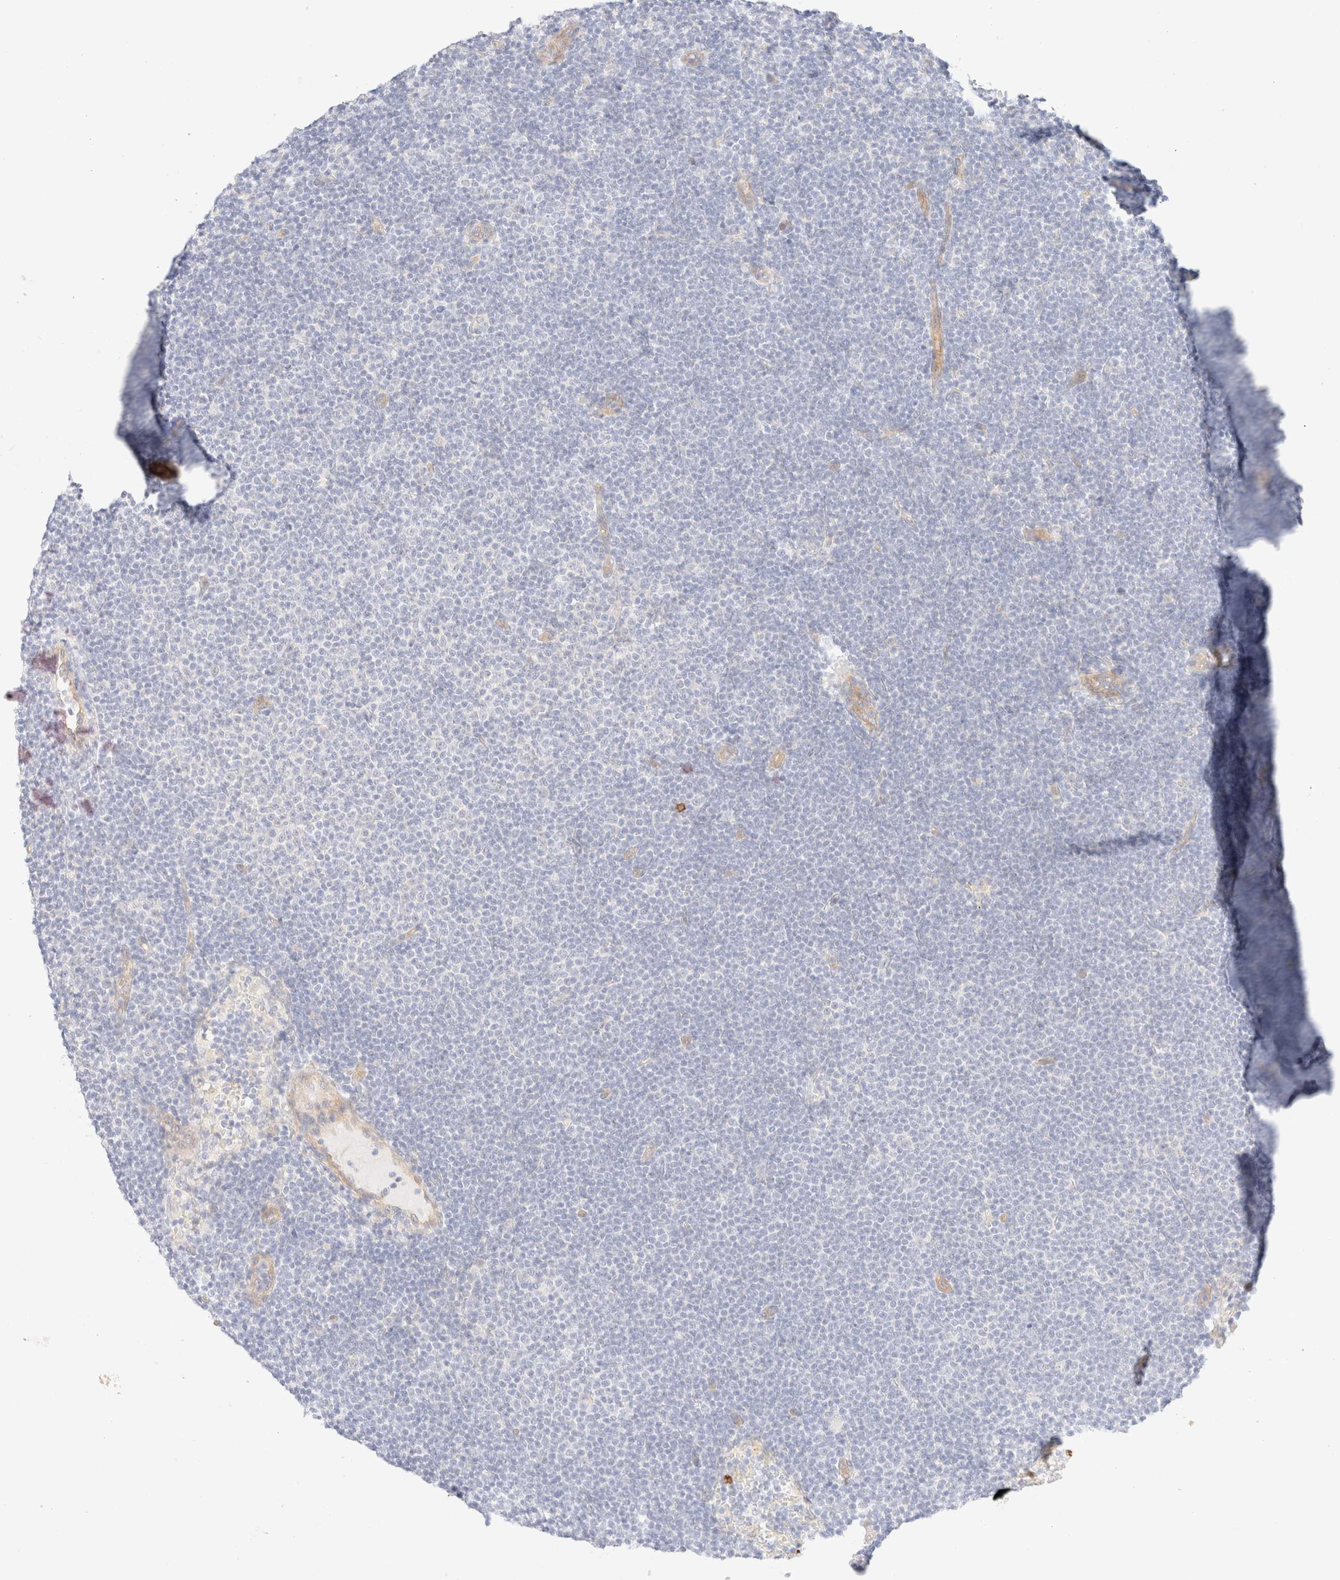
{"staining": {"intensity": "negative", "quantity": "none", "location": "none"}, "tissue": "lymphoma", "cell_type": "Tumor cells", "image_type": "cancer", "snomed": [{"axis": "morphology", "description": "Malignant lymphoma, non-Hodgkin's type, Low grade"}, {"axis": "topography", "description": "Lymph node"}], "caption": "A histopathology image of lymphoma stained for a protein reveals no brown staining in tumor cells.", "gene": "NIBAN2", "patient": {"sex": "female", "age": 53}}